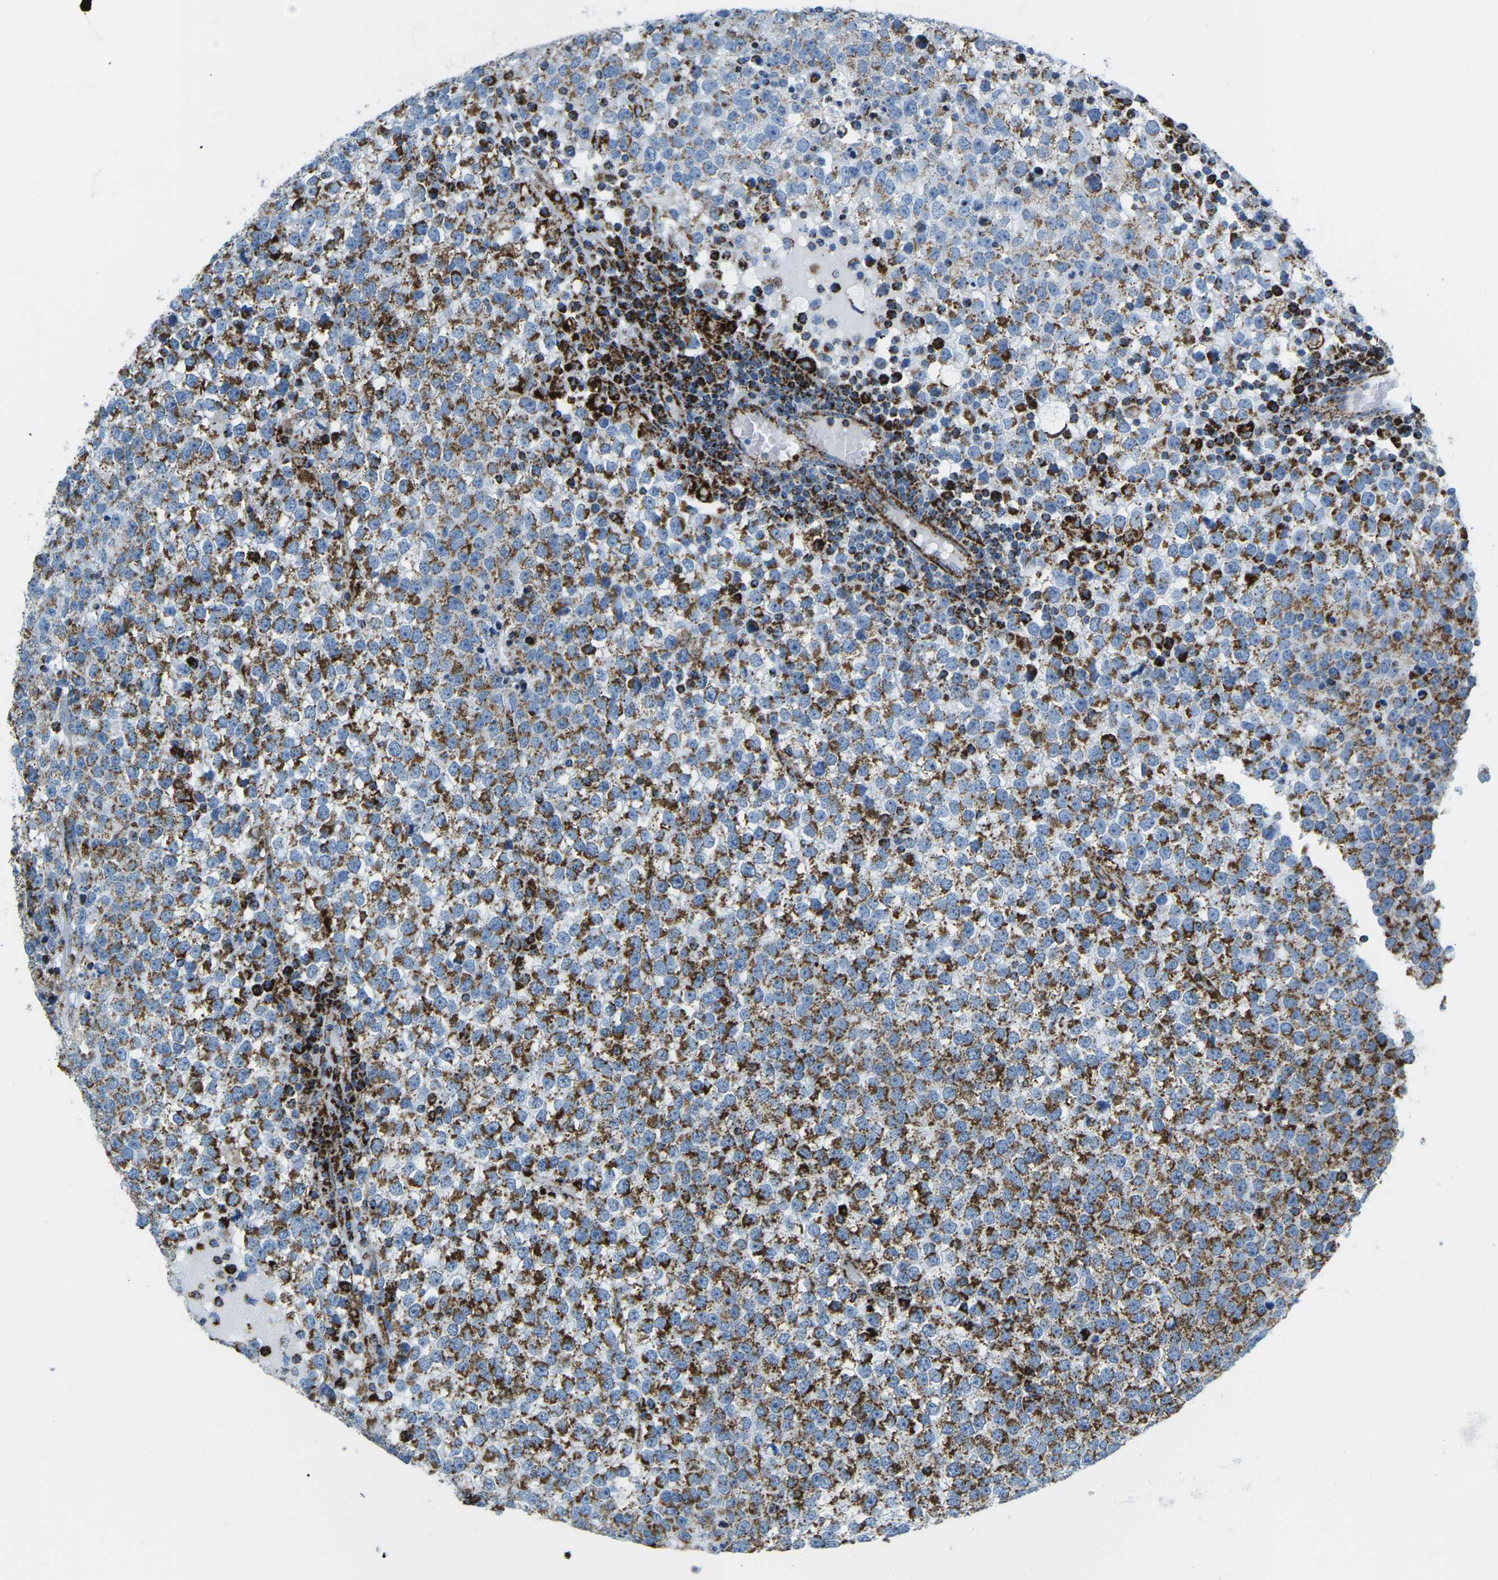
{"staining": {"intensity": "strong", "quantity": "25%-75%", "location": "cytoplasmic/membranous"}, "tissue": "testis cancer", "cell_type": "Tumor cells", "image_type": "cancer", "snomed": [{"axis": "morphology", "description": "Seminoma, NOS"}, {"axis": "topography", "description": "Testis"}], "caption": "The image displays staining of testis seminoma, revealing strong cytoplasmic/membranous protein expression (brown color) within tumor cells.", "gene": "COX6C", "patient": {"sex": "male", "age": 65}}